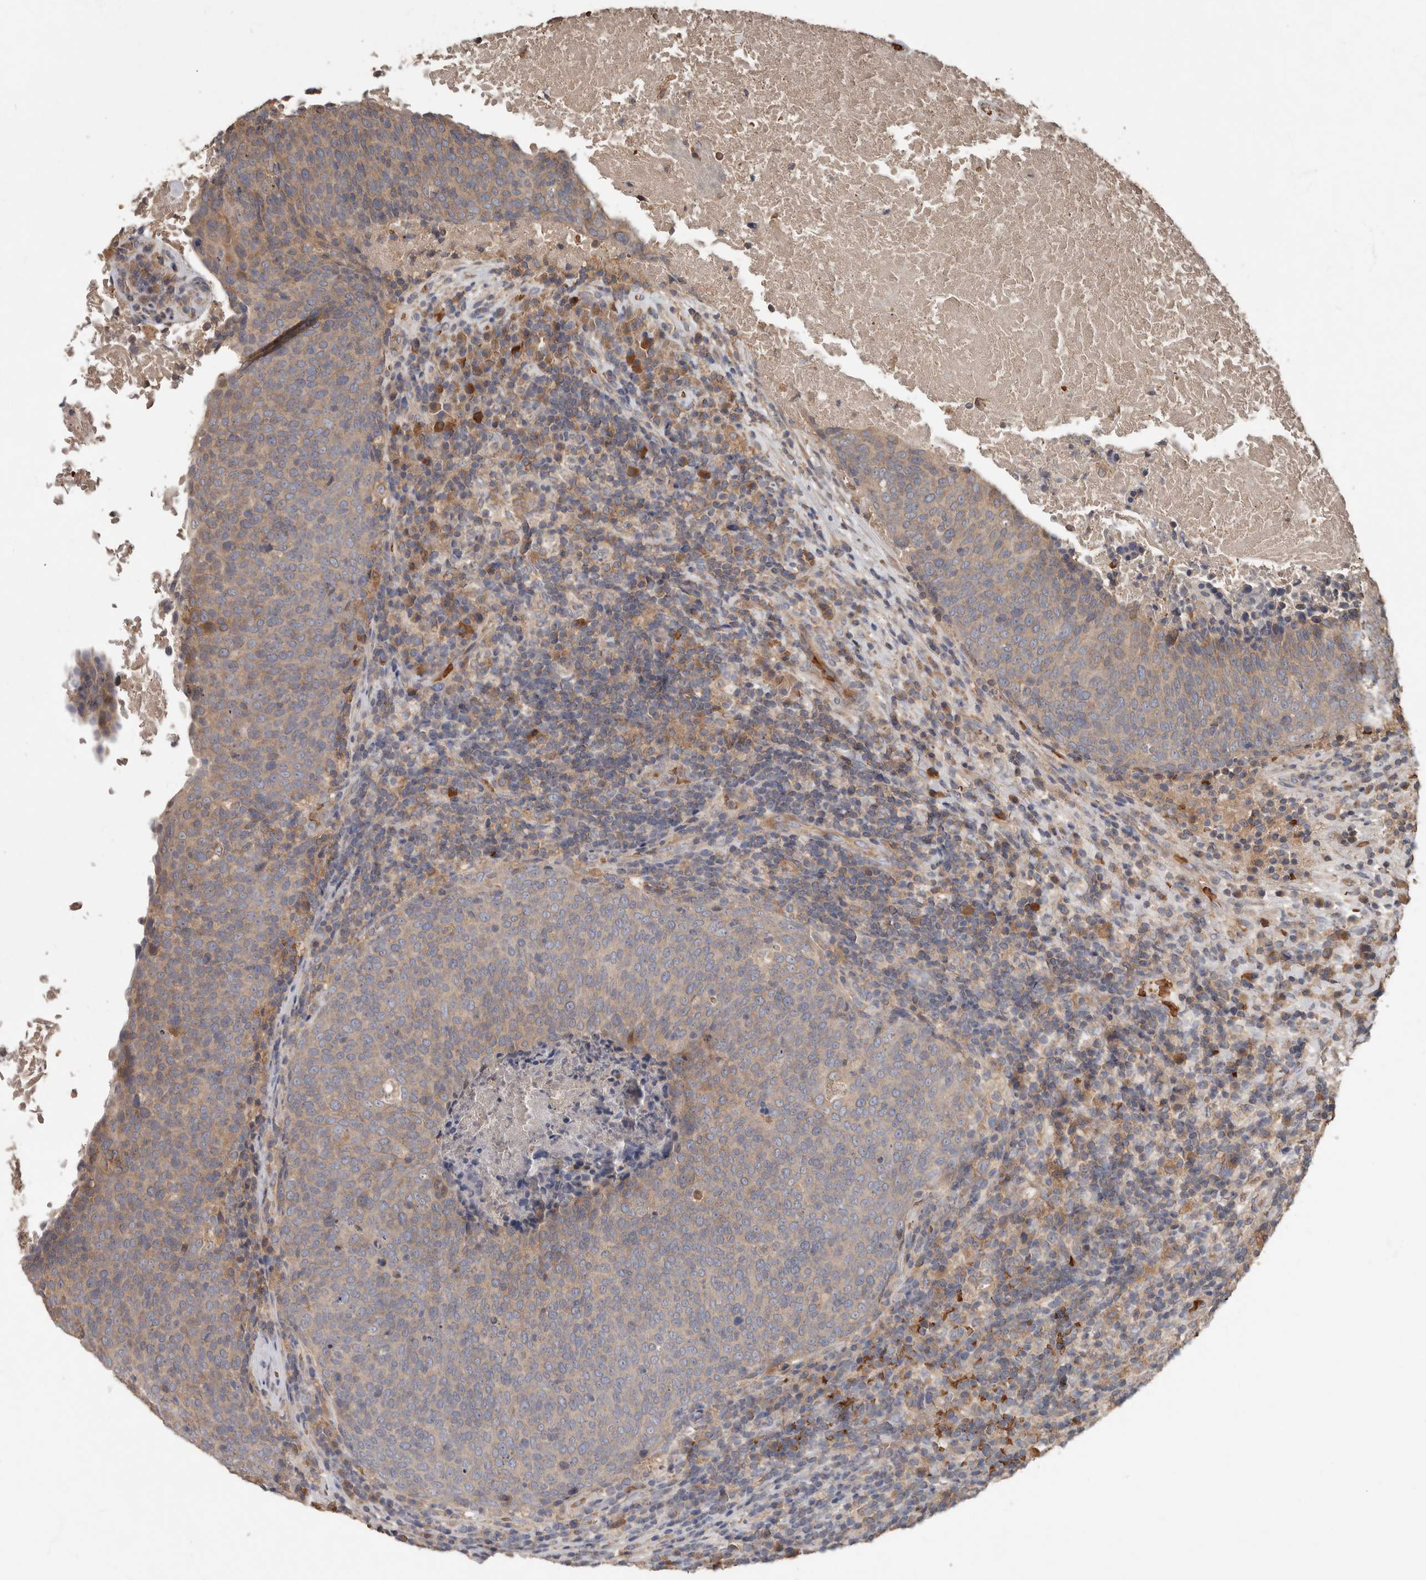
{"staining": {"intensity": "weak", "quantity": "25%-75%", "location": "cytoplasmic/membranous"}, "tissue": "head and neck cancer", "cell_type": "Tumor cells", "image_type": "cancer", "snomed": [{"axis": "morphology", "description": "Squamous cell carcinoma, NOS"}, {"axis": "morphology", "description": "Squamous cell carcinoma, metastatic, NOS"}, {"axis": "topography", "description": "Lymph node"}, {"axis": "topography", "description": "Head-Neck"}], "caption": "An immunohistochemistry image of neoplastic tissue is shown. Protein staining in brown highlights weak cytoplasmic/membranous positivity in head and neck metastatic squamous cell carcinoma within tumor cells.", "gene": "KIF26B", "patient": {"sex": "male", "age": 62}}